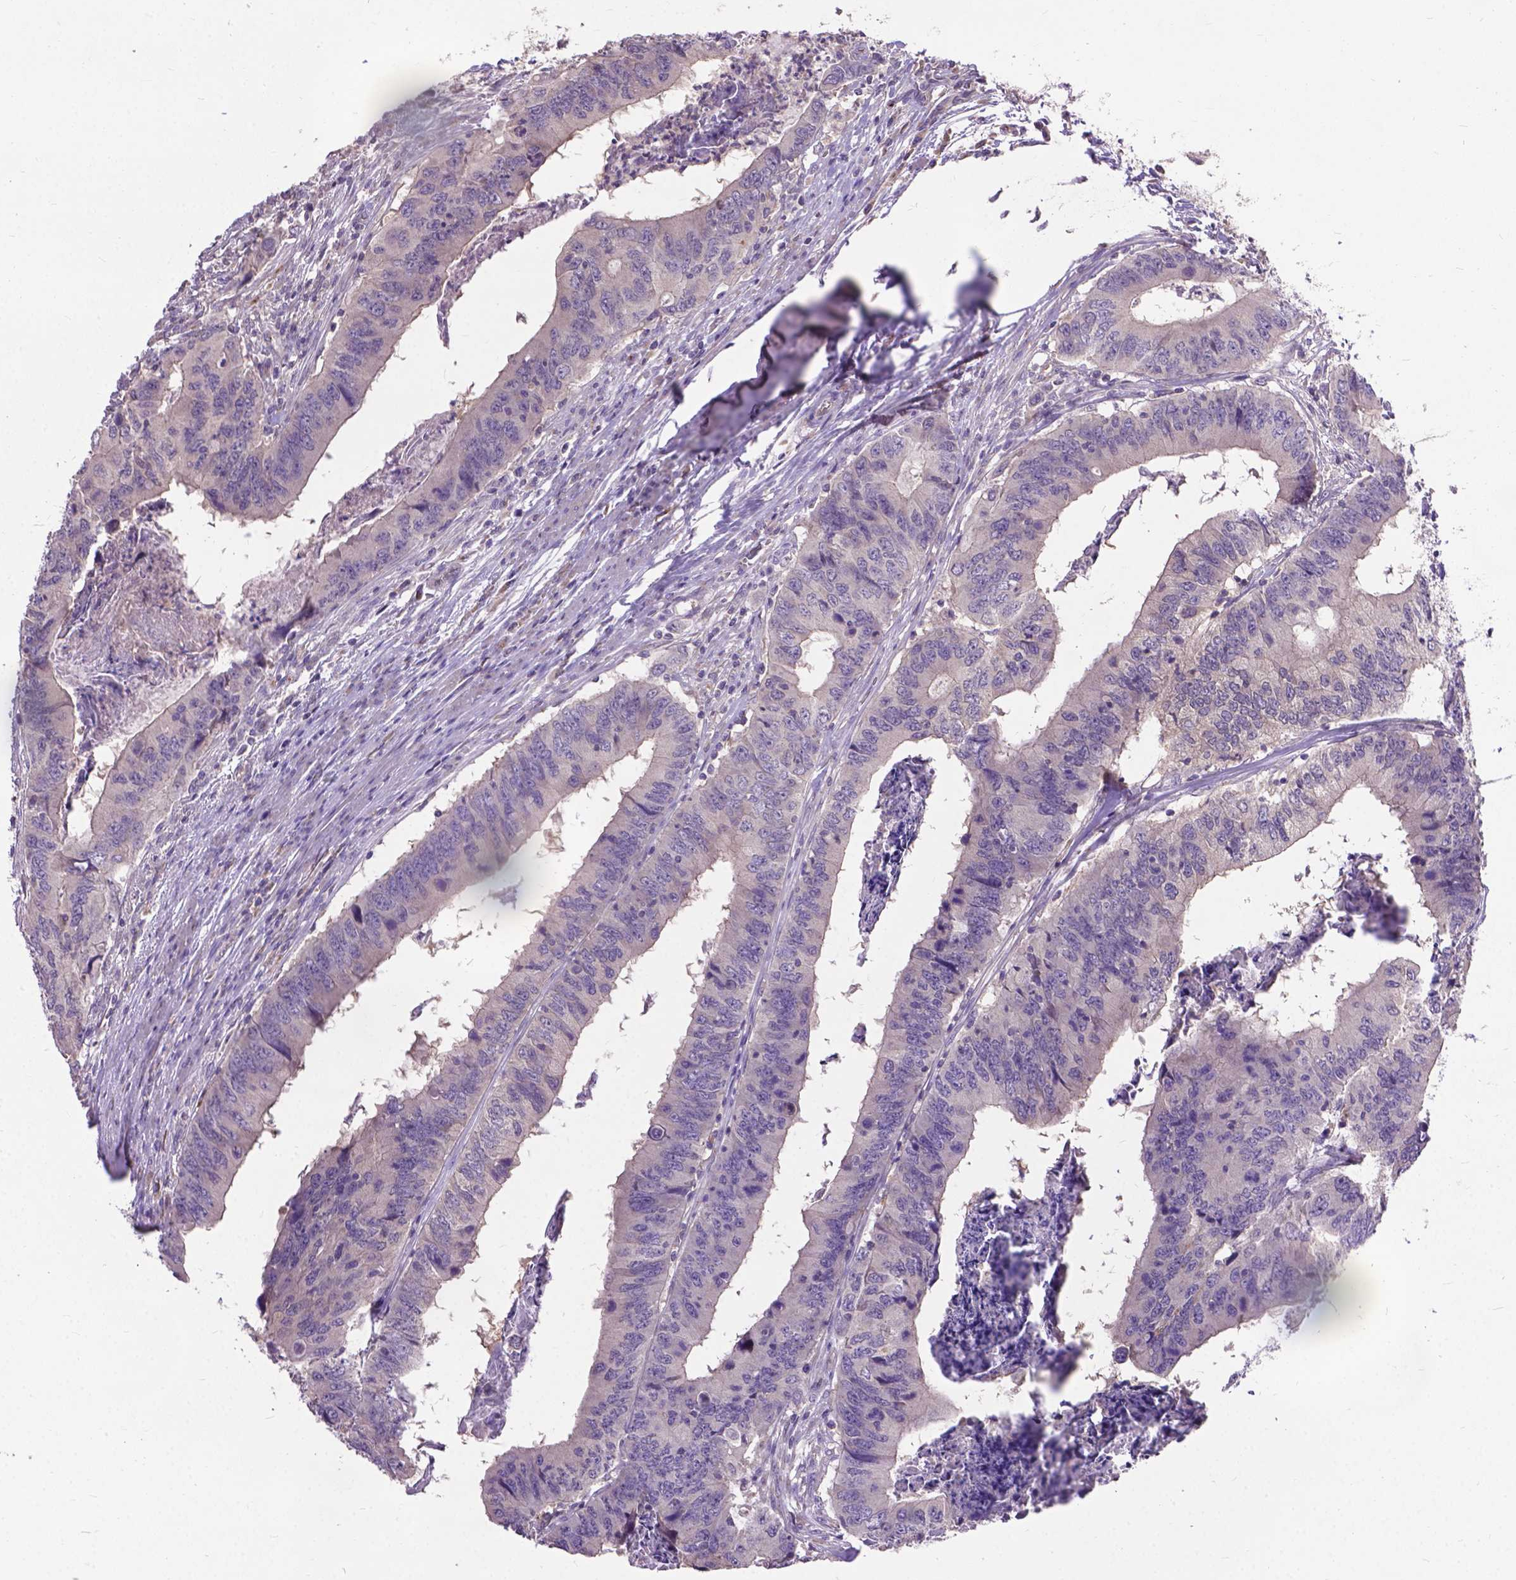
{"staining": {"intensity": "negative", "quantity": "none", "location": "none"}, "tissue": "colorectal cancer", "cell_type": "Tumor cells", "image_type": "cancer", "snomed": [{"axis": "morphology", "description": "Adenocarcinoma, NOS"}, {"axis": "topography", "description": "Colon"}], "caption": "High magnification brightfield microscopy of adenocarcinoma (colorectal) stained with DAB (brown) and counterstained with hematoxylin (blue): tumor cells show no significant positivity. (DAB (3,3'-diaminobenzidine) immunohistochemistry (IHC) with hematoxylin counter stain).", "gene": "ZNF337", "patient": {"sex": "male", "age": 53}}